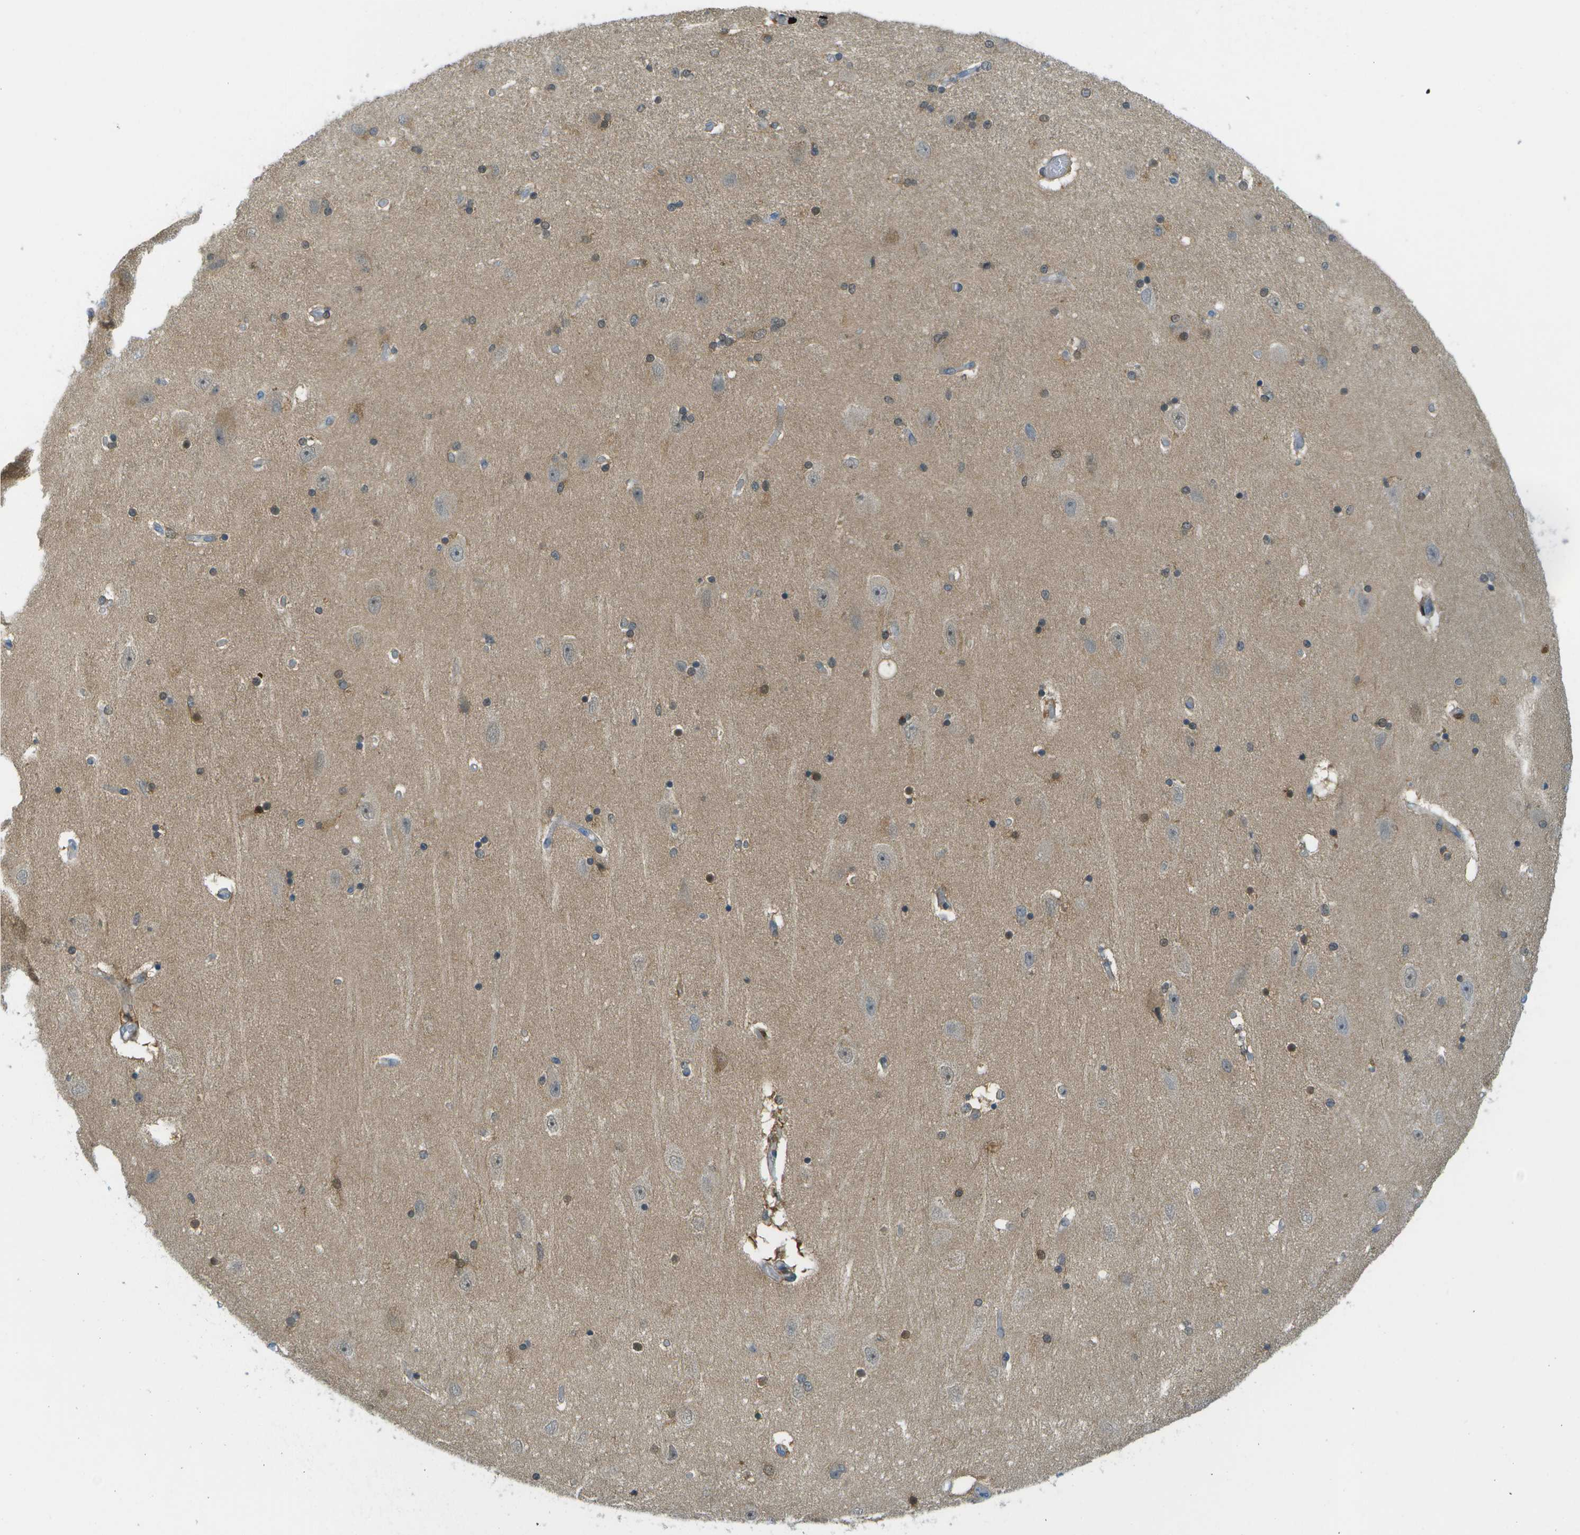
{"staining": {"intensity": "moderate", "quantity": "25%-75%", "location": "cytoplasmic/membranous,nuclear"}, "tissue": "hippocampus", "cell_type": "Glial cells", "image_type": "normal", "snomed": [{"axis": "morphology", "description": "Normal tissue, NOS"}, {"axis": "topography", "description": "Hippocampus"}], "caption": "Normal hippocampus exhibits moderate cytoplasmic/membranous,nuclear expression in about 25%-75% of glial cells, visualized by immunohistochemistry. Ihc stains the protein of interest in brown and the nuclei are stained blue.", "gene": "CDH23", "patient": {"sex": "female", "age": 54}}